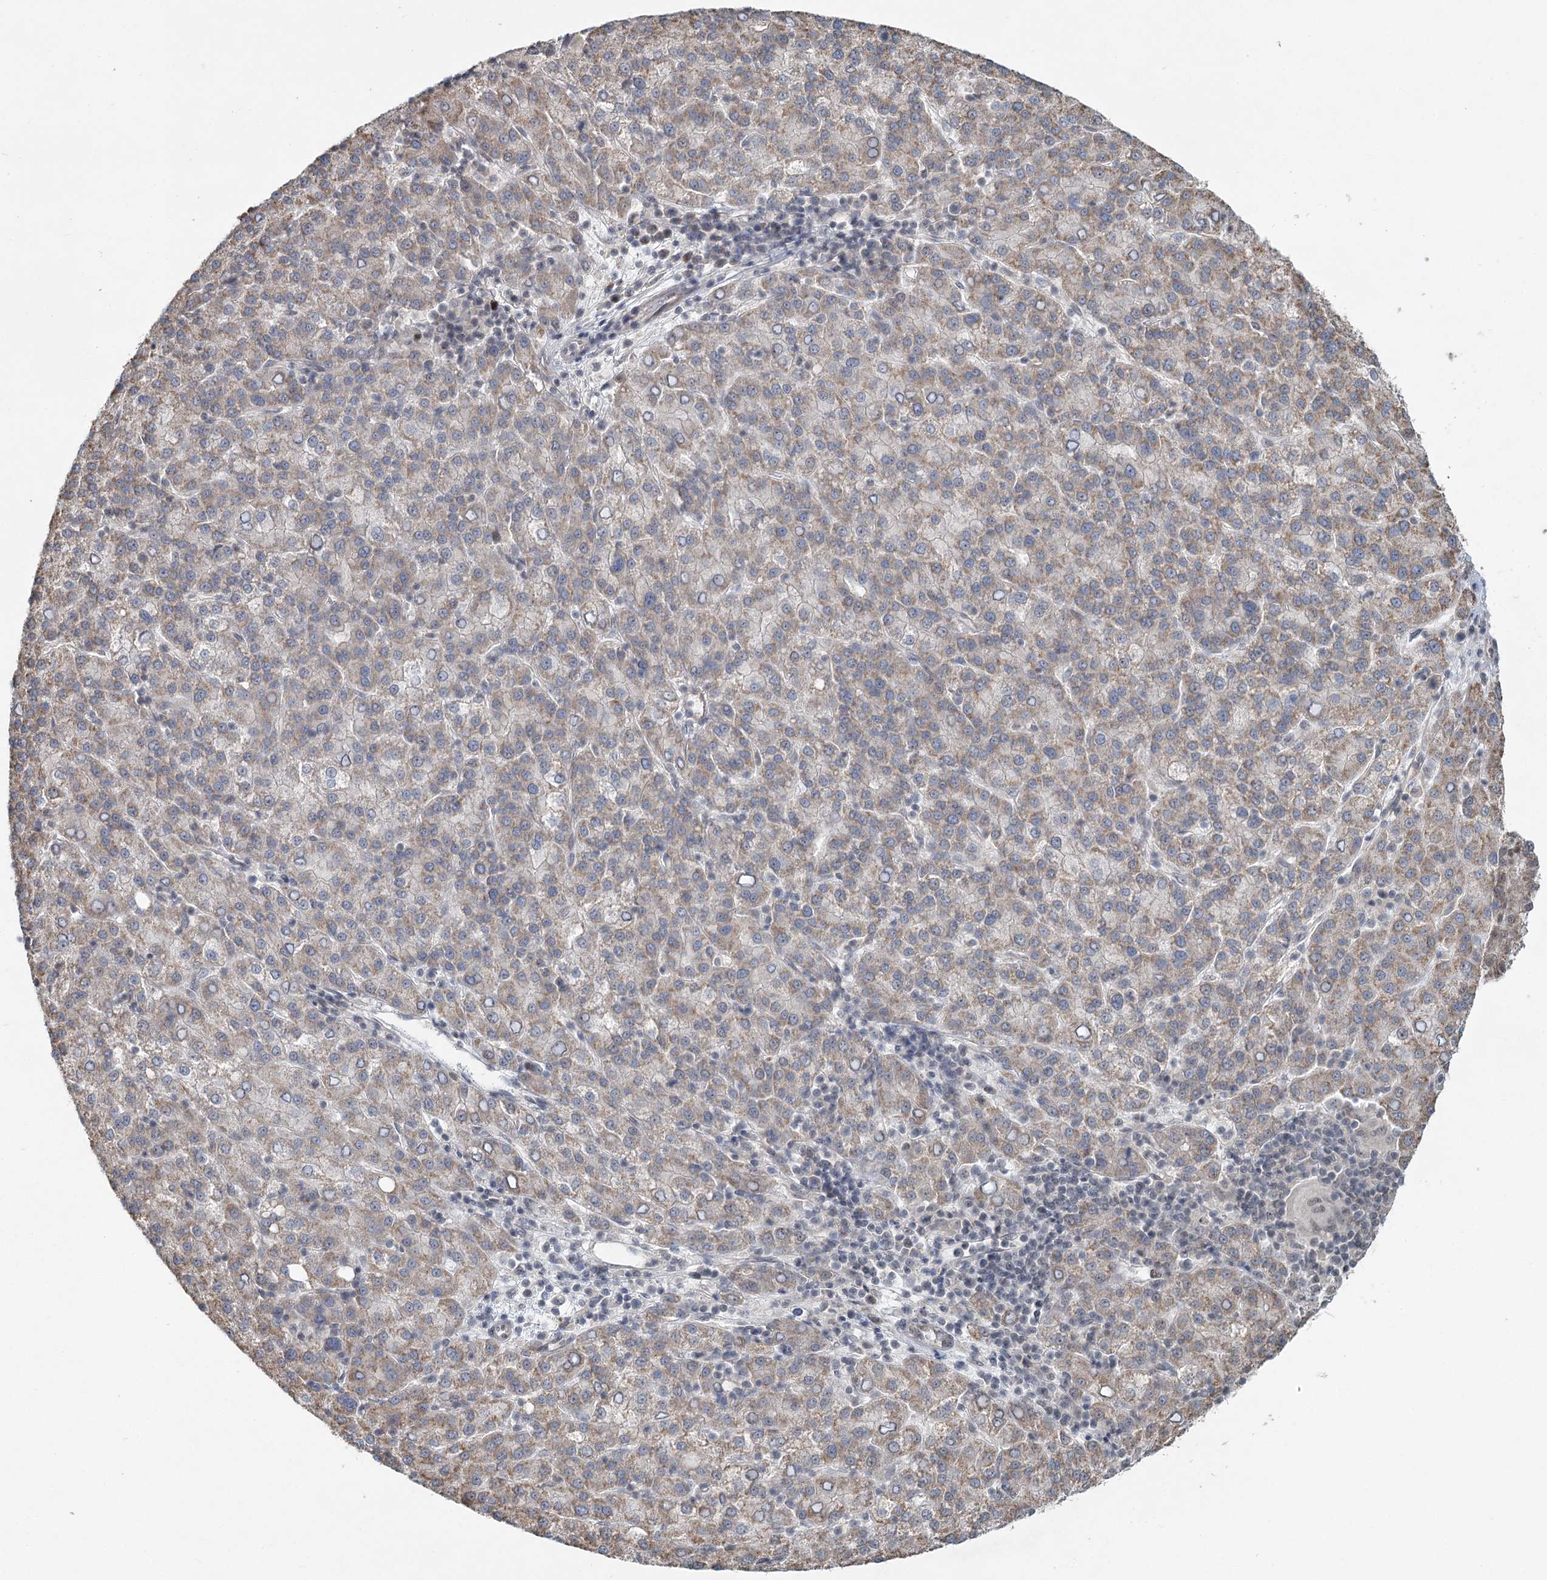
{"staining": {"intensity": "negative", "quantity": "none", "location": "none"}, "tissue": "liver cancer", "cell_type": "Tumor cells", "image_type": "cancer", "snomed": [{"axis": "morphology", "description": "Carcinoma, Hepatocellular, NOS"}, {"axis": "topography", "description": "Liver"}], "caption": "DAB (3,3'-diaminobenzidine) immunohistochemical staining of liver cancer displays no significant staining in tumor cells. Brightfield microscopy of IHC stained with DAB (brown) and hematoxylin (blue), captured at high magnification.", "gene": "GPALPP1", "patient": {"sex": "female", "age": 58}}